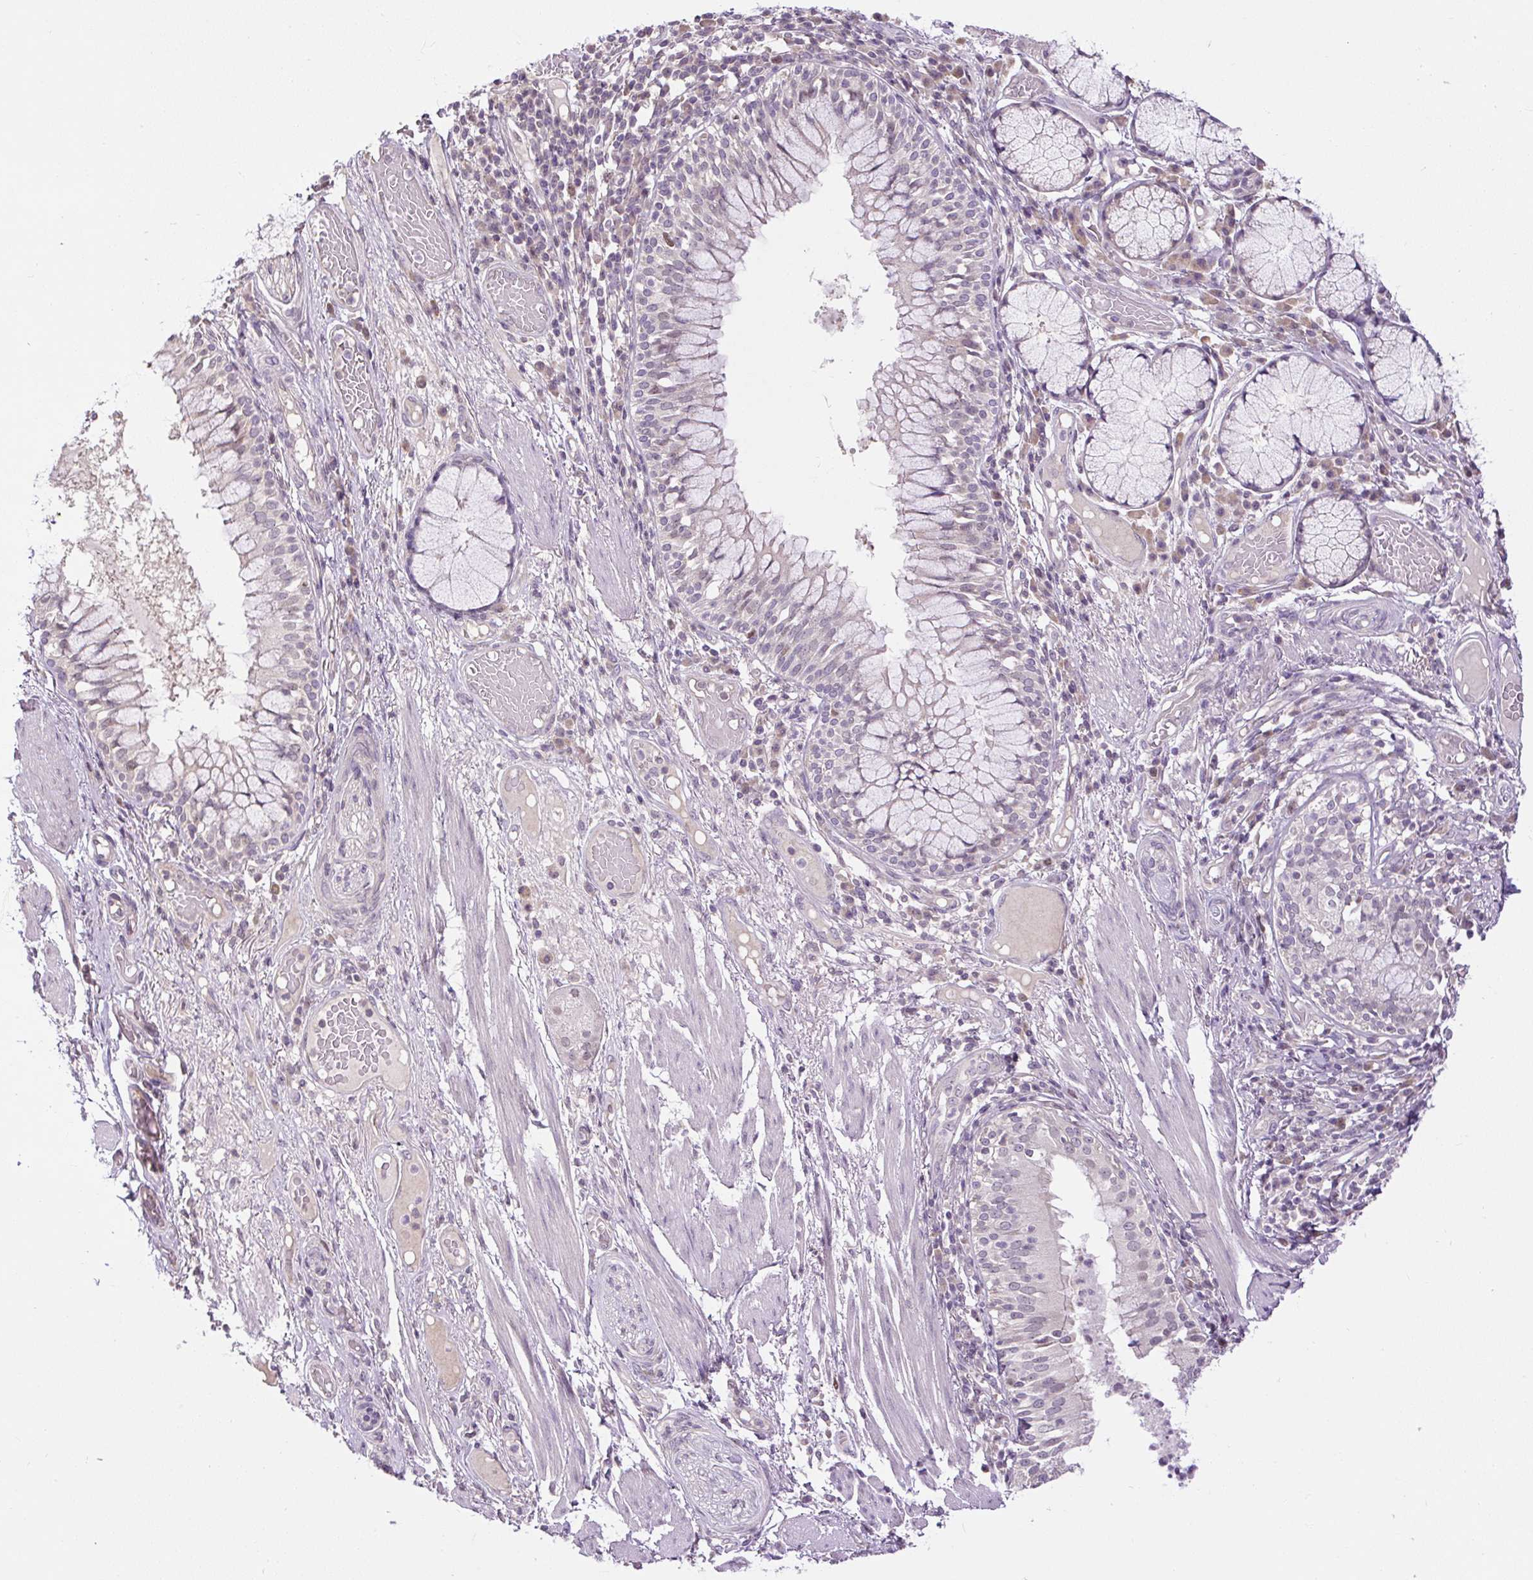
{"staining": {"intensity": "negative", "quantity": "none", "location": "none"}, "tissue": "adipose tissue", "cell_type": "Adipocytes", "image_type": "normal", "snomed": [{"axis": "morphology", "description": "Normal tissue, NOS"}, {"axis": "topography", "description": "Cartilage tissue"}, {"axis": "topography", "description": "Bronchus"}], "caption": "DAB immunohistochemical staining of benign human adipose tissue shows no significant positivity in adipocytes. Brightfield microscopy of immunohistochemistry stained with DAB (3,3'-diaminobenzidine) (brown) and hematoxylin (blue), captured at high magnification.", "gene": "RACGAP1", "patient": {"sex": "male", "age": 56}}